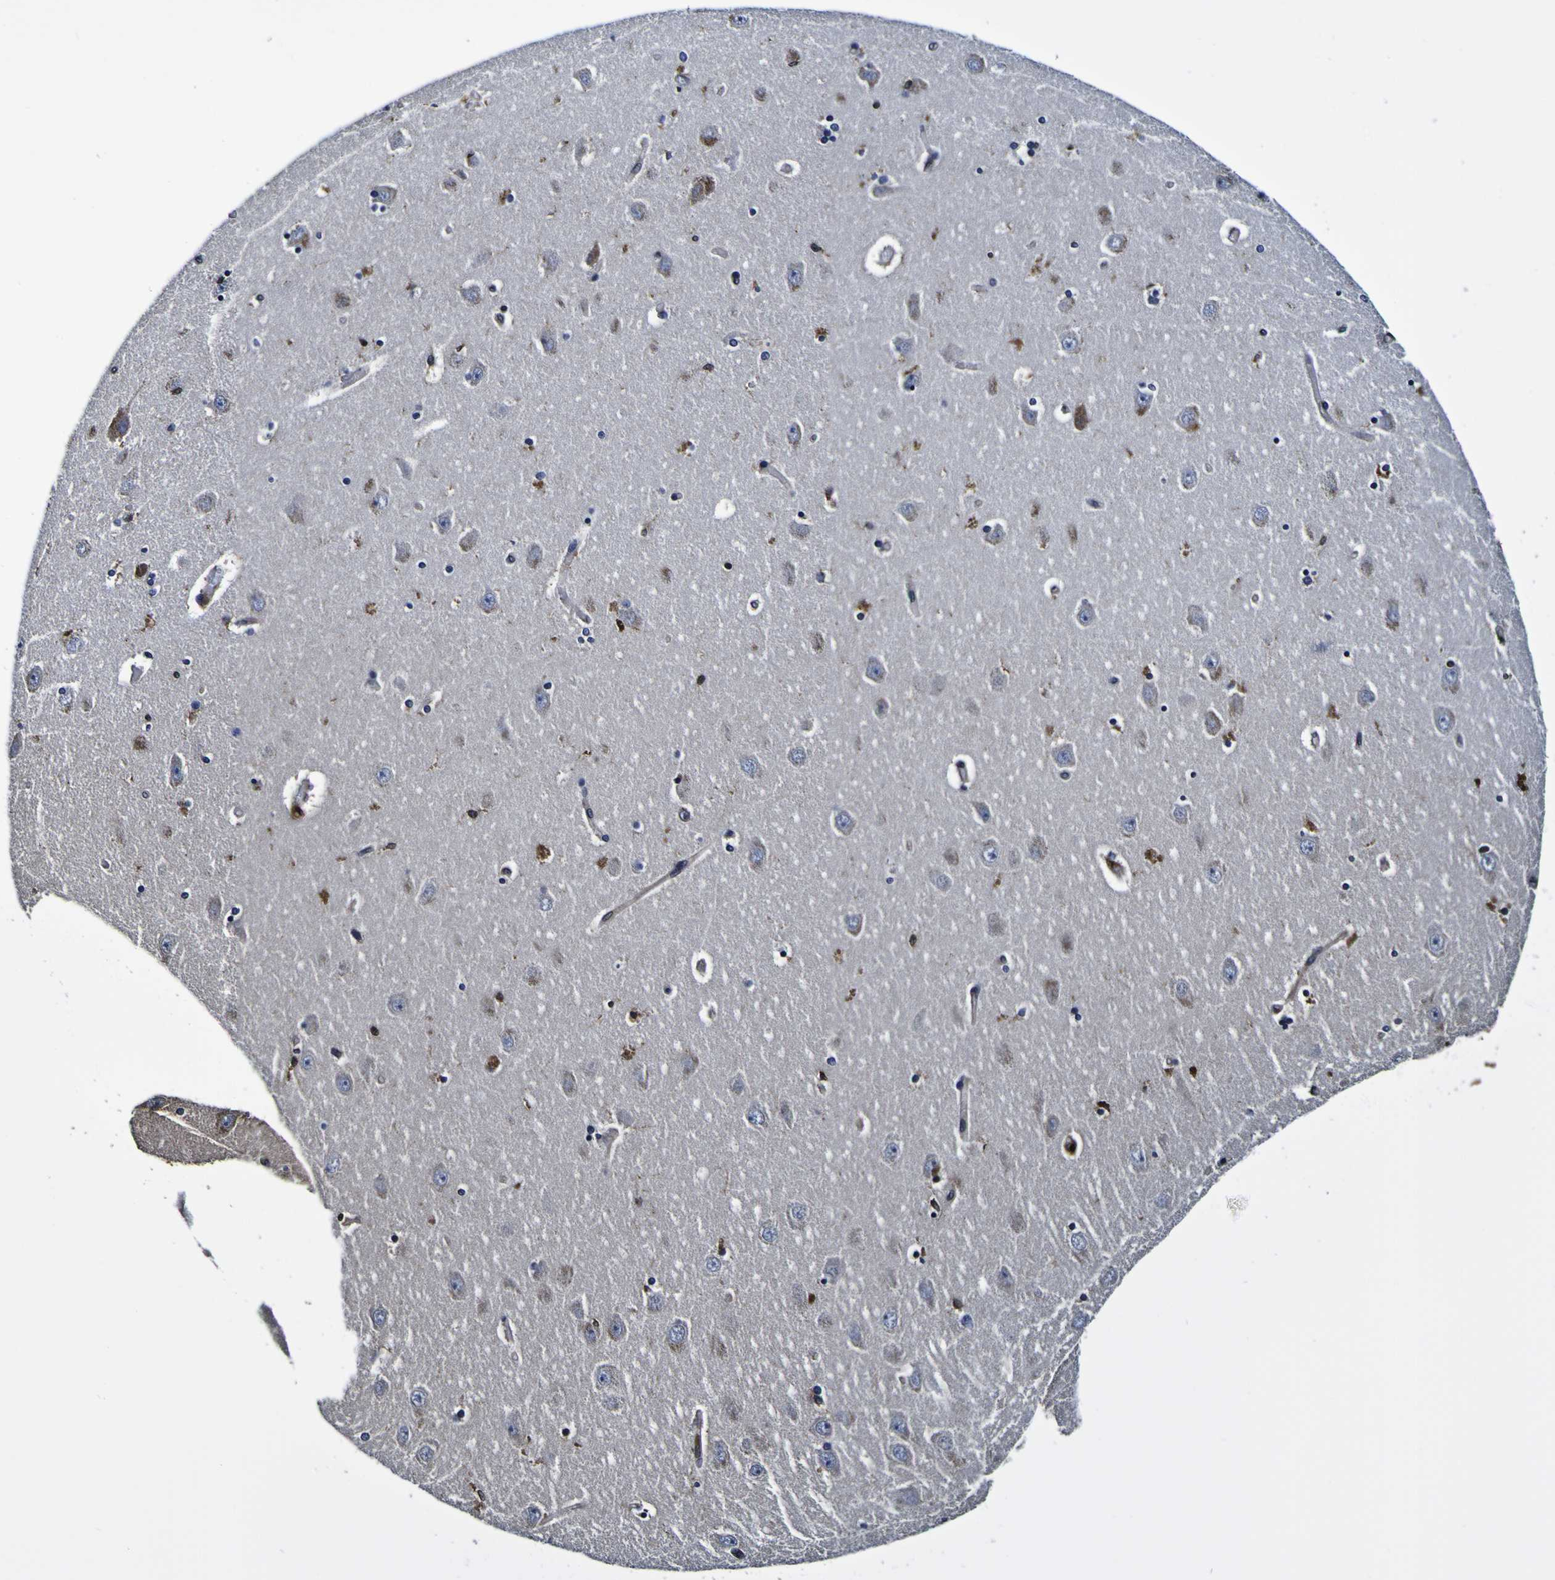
{"staining": {"intensity": "strong", "quantity": "<25%", "location": "cytoplasmic/membranous,nuclear"}, "tissue": "hippocampus", "cell_type": "Glial cells", "image_type": "normal", "snomed": [{"axis": "morphology", "description": "Normal tissue, NOS"}, {"axis": "topography", "description": "Hippocampus"}], "caption": "Brown immunohistochemical staining in normal human hippocampus shows strong cytoplasmic/membranous,nuclear positivity in about <25% of glial cells. The staining is performed using DAB (3,3'-diaminobenzidine) brown chromogen to label protein expression. The nuclei are counter-stained blue using hematoxylin.", "gene": "GPX1", "patient": {"sex": "female", "age": 54}}